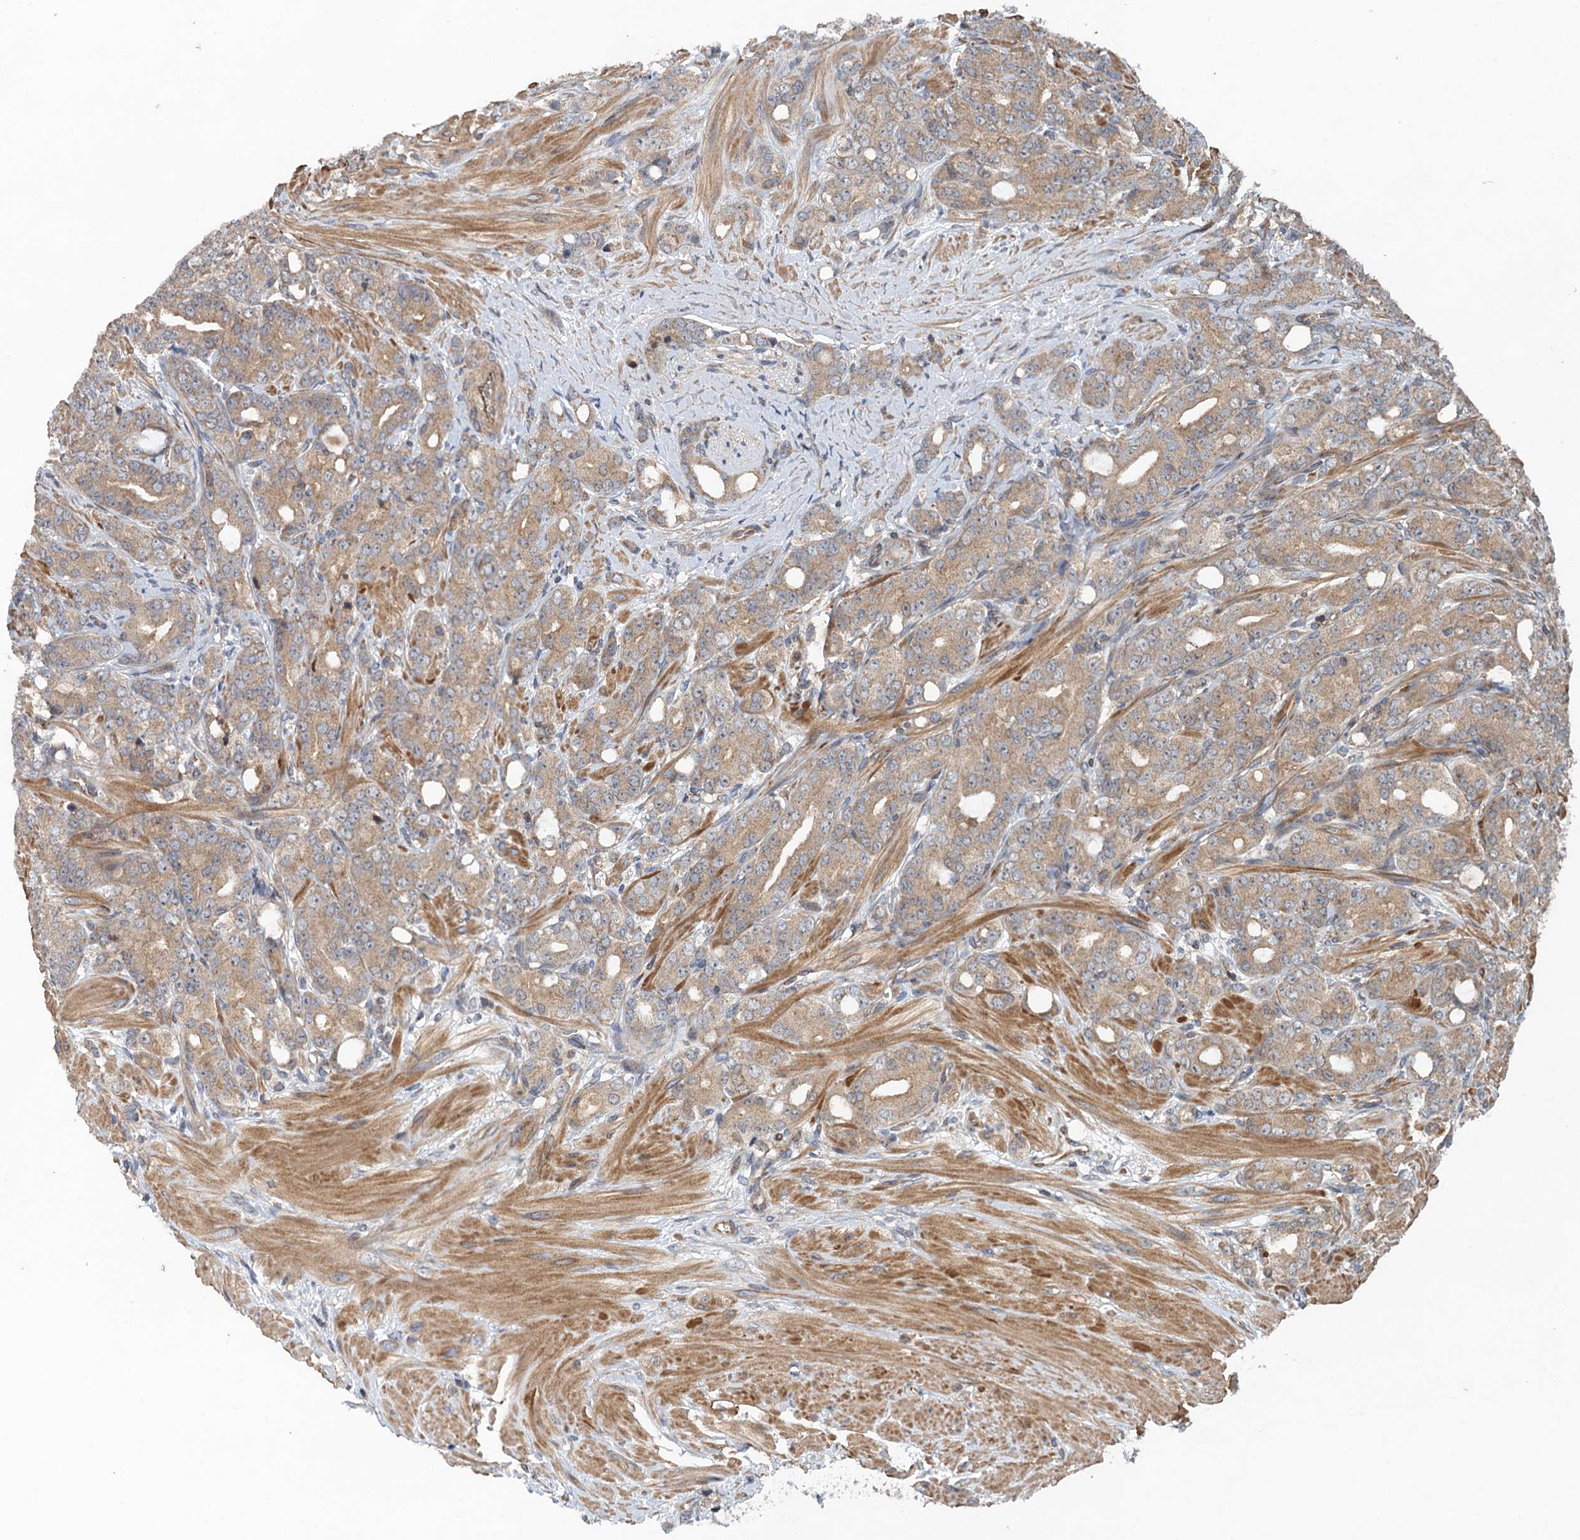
{"staining": {"intensity": "moderate", "quantity": ">75%", "location": "cytoplasmic/membranous"}, "tissue": "prostate cancer", "cell_type": "Tumor cells", "image_type": "cancer", "snomed": [{"axis": "morphology", "description": "Adenocarcinoma, High grade"}, {"axis": "topography", "description": "Prostate"}], "caption": "Immunohistochemical staining of high-grade adenocarcinoma (prostate) reveals moderate cytoplasmic/membranous protein positivity in about >75% of tumor cells. The staining was performed using DAB, with brown indicating positive protein expression. Nuclei are stained blue with hematoxylin.", "gene": "BORCS5", "patient": {"sex": "male", "age": 62}}